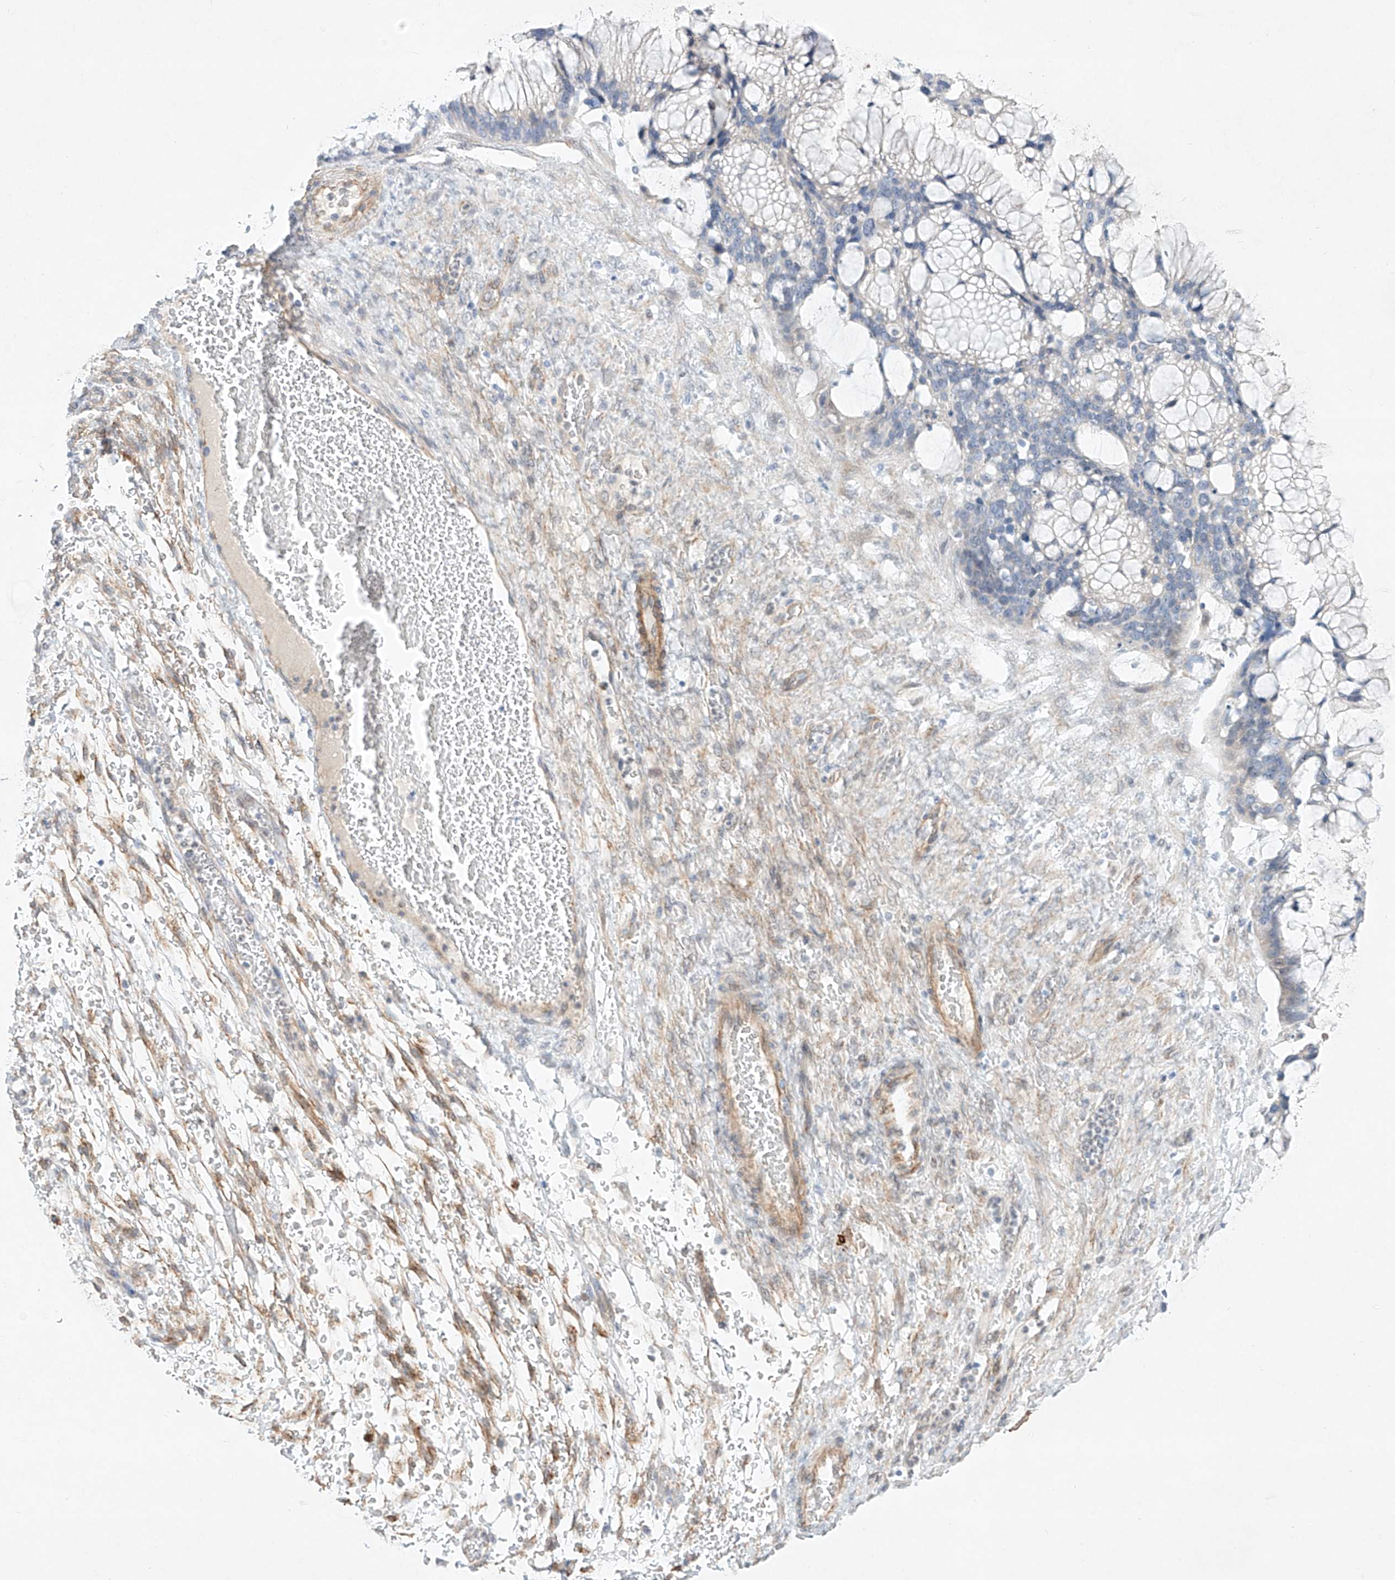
{"staining": {"intensity": "negative", "quantity": "none", "location": "none"}, "tissue": "ovarian cancer", "cell_type": "Tumor cells", "image_type": "cancer", "snomed": [{"axis": "morphology", "description": "Cystadenocarcinoma, mucinous, NOS"}, {"axis": "topography", "description": "Ovary"}], "caption": "Mucinous cystadenocarcinoma (ovarian) was stained to show a protein in brown. There is no significant expression in tumor cells.", "gene": "REEP2", "patient": {"sex": "female", "age": 37}}